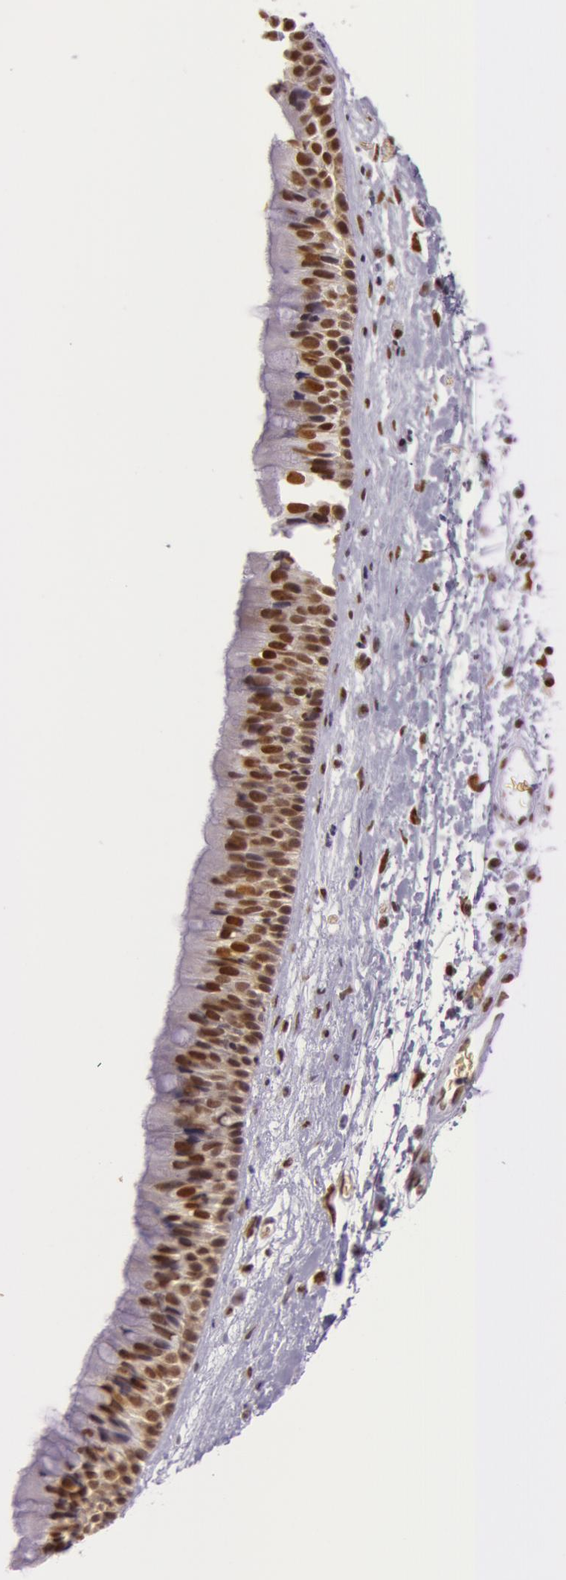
{"staining": {"intensity": "strong", "quantity": ">75%", "location": "nuclear"}, "tissue": "nasopharynx", "cell_type": "Respiratory epithelial cells", "image_type": "normal", "snomed": [{"axis": "morphology", "description": "Normal tissue, NOS"}, {"axis": "topography", "description": "Nasopharynx"}], "caption": "Approximately >75% of respiratory epithelial cells in unremarkable human nasopharynx exhibit strong nuclear protein expression as visualized by brown immunohistochemical staining.", "gene": "NBN", "patient": {"sex": "male", "age": 13}}